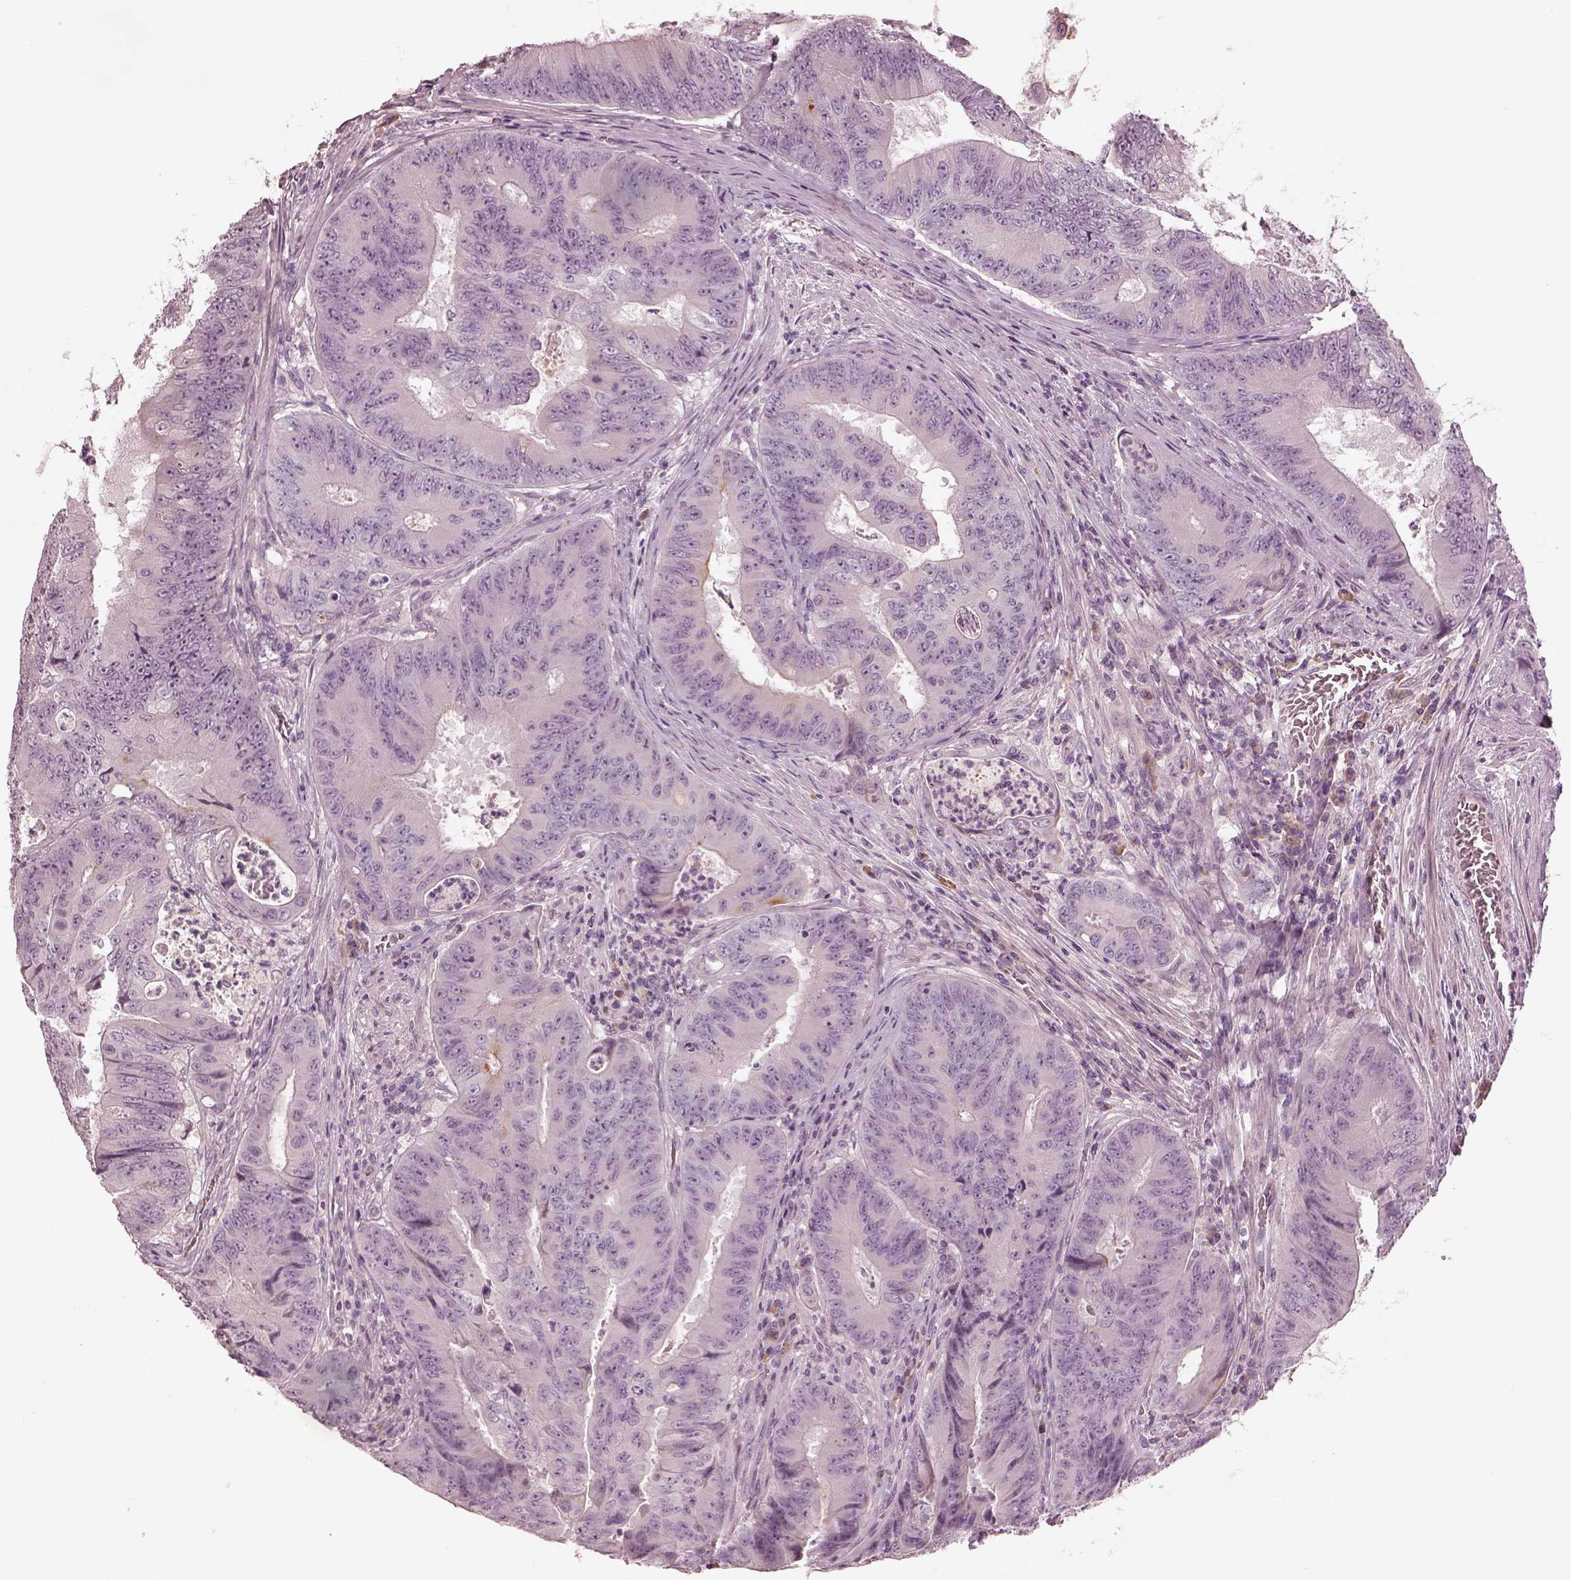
{"staining": {"intensity": "negative", "quantity": "none", "location": "none"}, "tissue": "colorectal cancer", "cell_type": "Tumor cells", "image_type": "cancer", "snomed": [{"axis": "morphology", "description": "Adenocarcinoma, NOS"}, {"axis": "topography", "description": "Colon"}], "caption": "Protein analysis of colorectal cancer (adenocarcinoma) demonstrates no significant expression in tumor cells.", "gene": "MIA", "patient": {"sex": "female", "age": 48}}